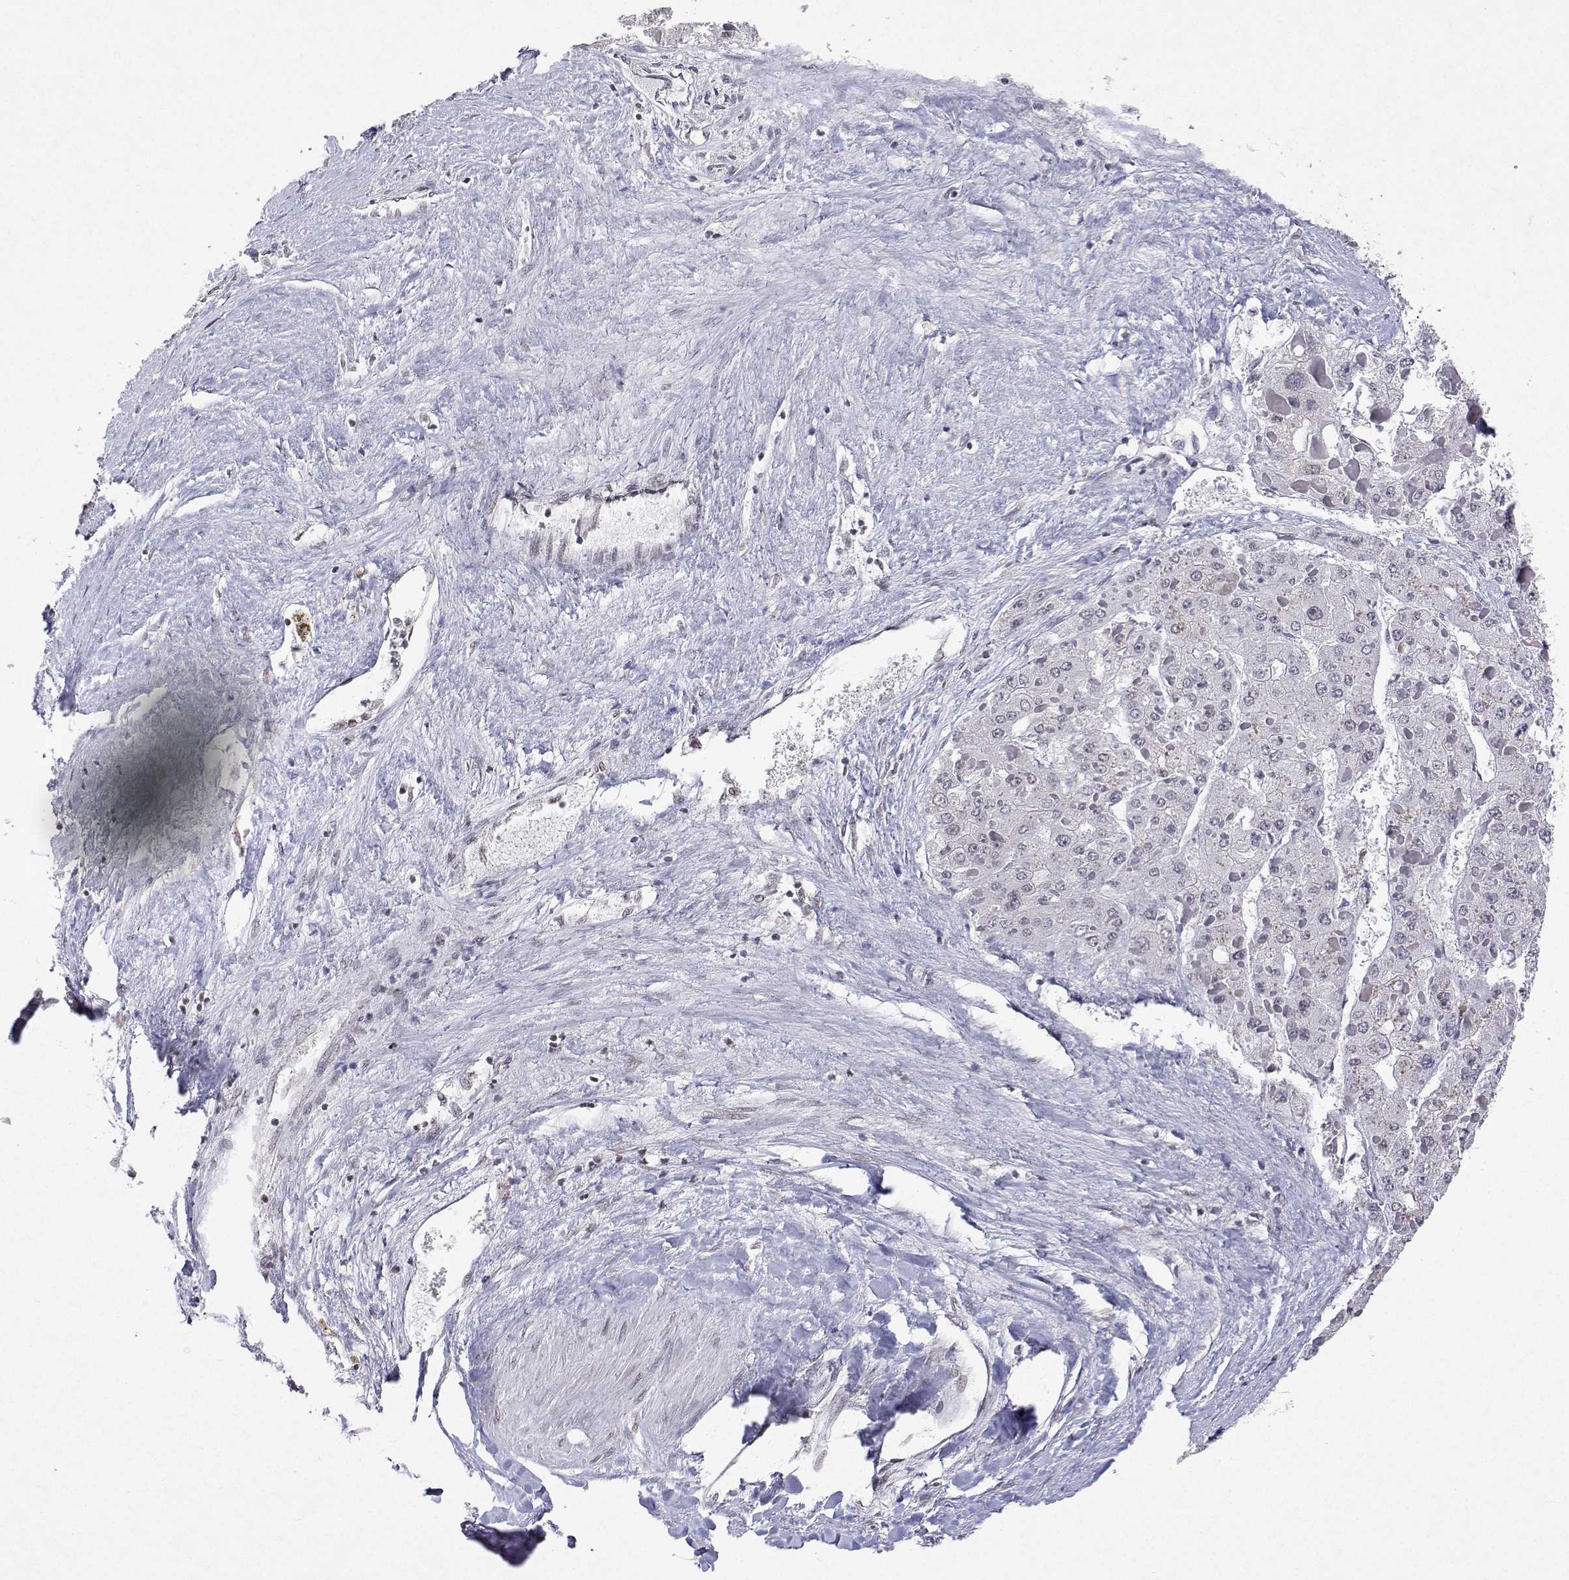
{"staining": {"intensity": "negative", "quantity": "none", "location": "none"}, "tissue": "liver cancer", "cell_type": "Tumor cells", "image_type": "cancer", "snomed": [{"axis": "morphology", "description": "Carcinoma, Hepatocellular, NOS"}, {"axis": "topography", "description": "Liver"}], "caption": "Liver cancer (hepatocellular carcinoma) stained for a protein using immunohistochemistry (IHC) exhibits no staining tumor cells.", "gene": "XPC", "patient": {"sex": "female", "age": 73}}